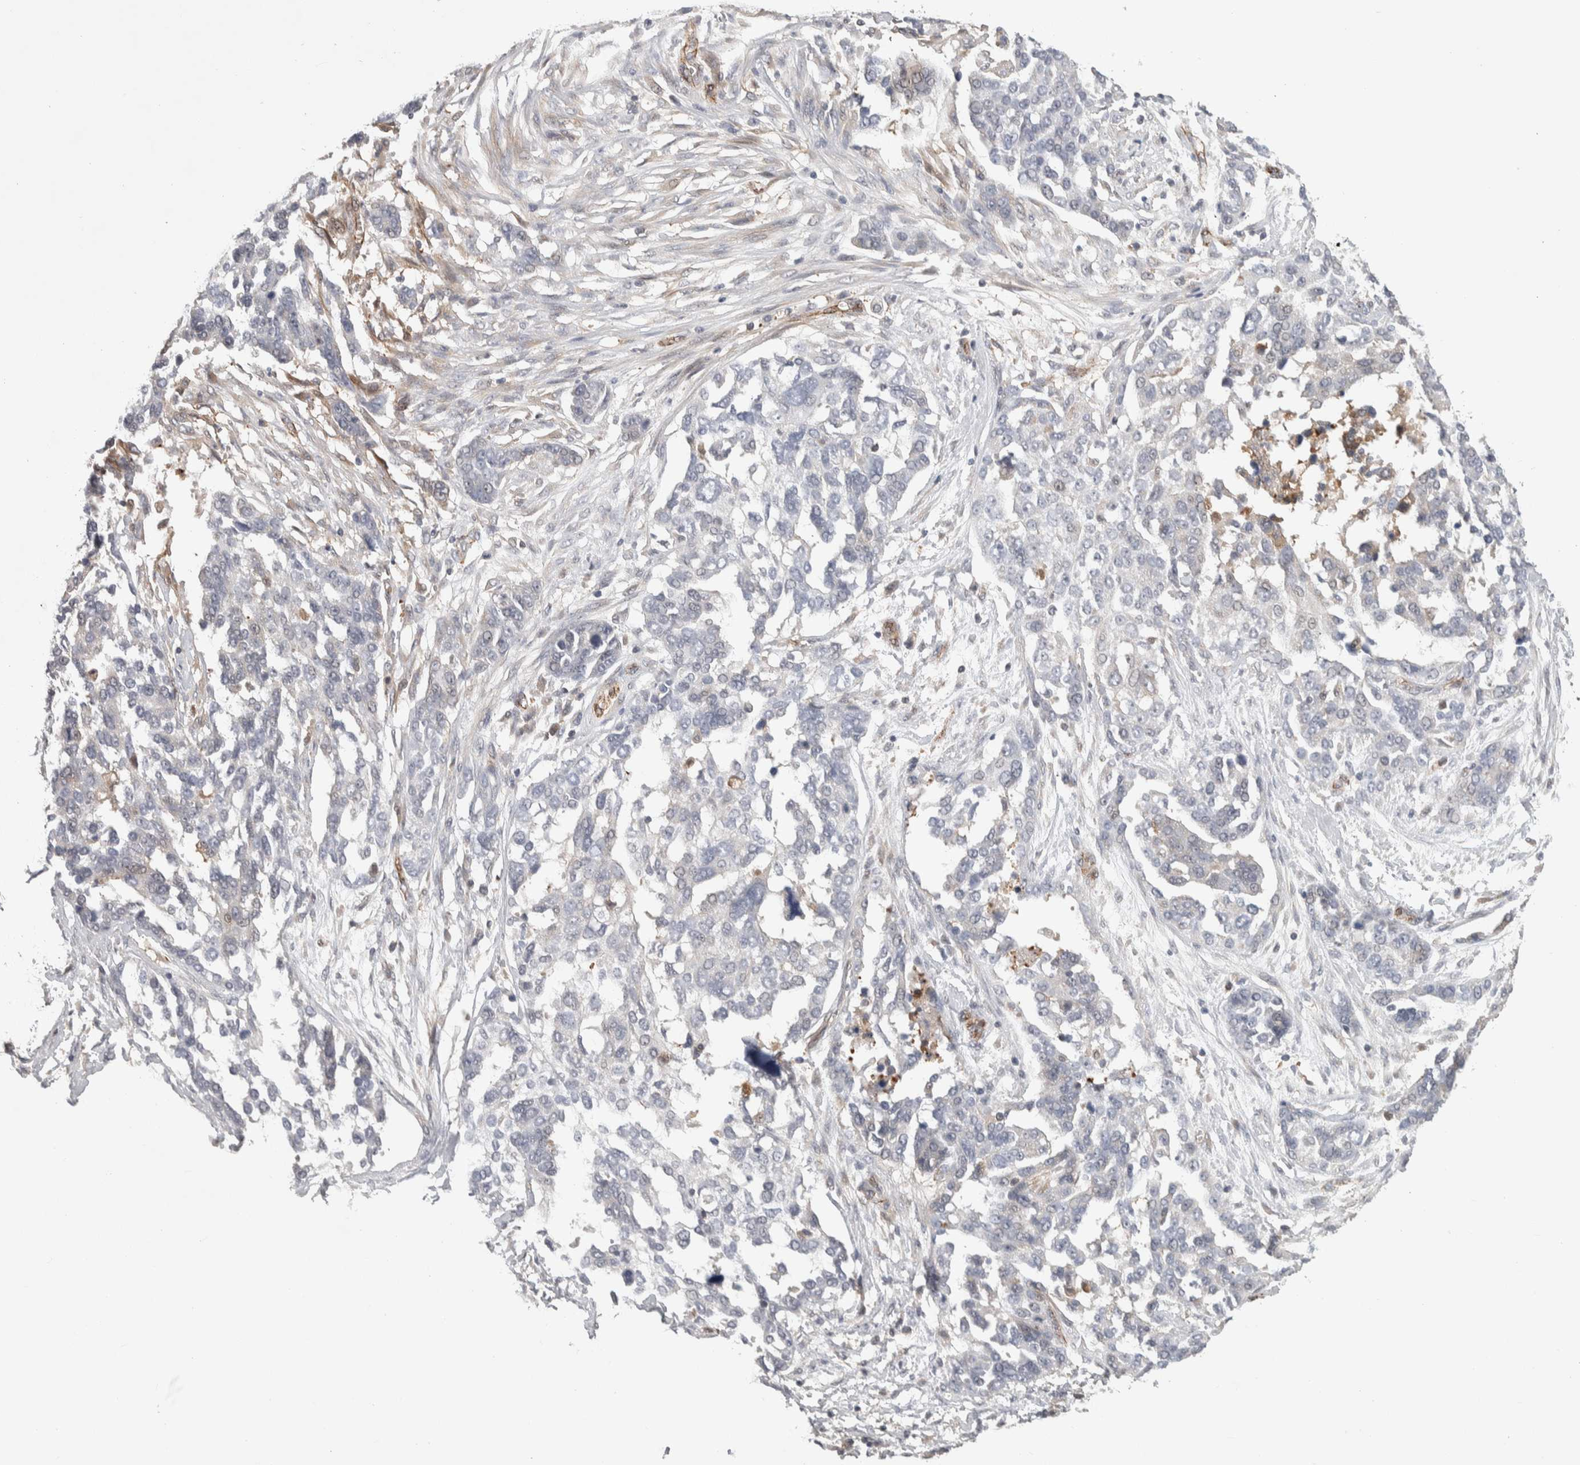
{"staining": {"intensity": "negative", "quantity": "none", "location": "none"}, "tissue": "ovarian cancer", "cell_type": "Tumor cells", "image_type": "cancer", "snomed": [{"axis": "morphology", "description": "Cystadenocarcinoma, serous, NOS"}, {"axis": "topography", "description": "Ovary"}], "caption": "Tumor cells show no significant protein staining in ovarian cancer (serous cystadenocarcinoma).", "gene": "ZNF862", "patient": {"sex": "female", "age": 44}}